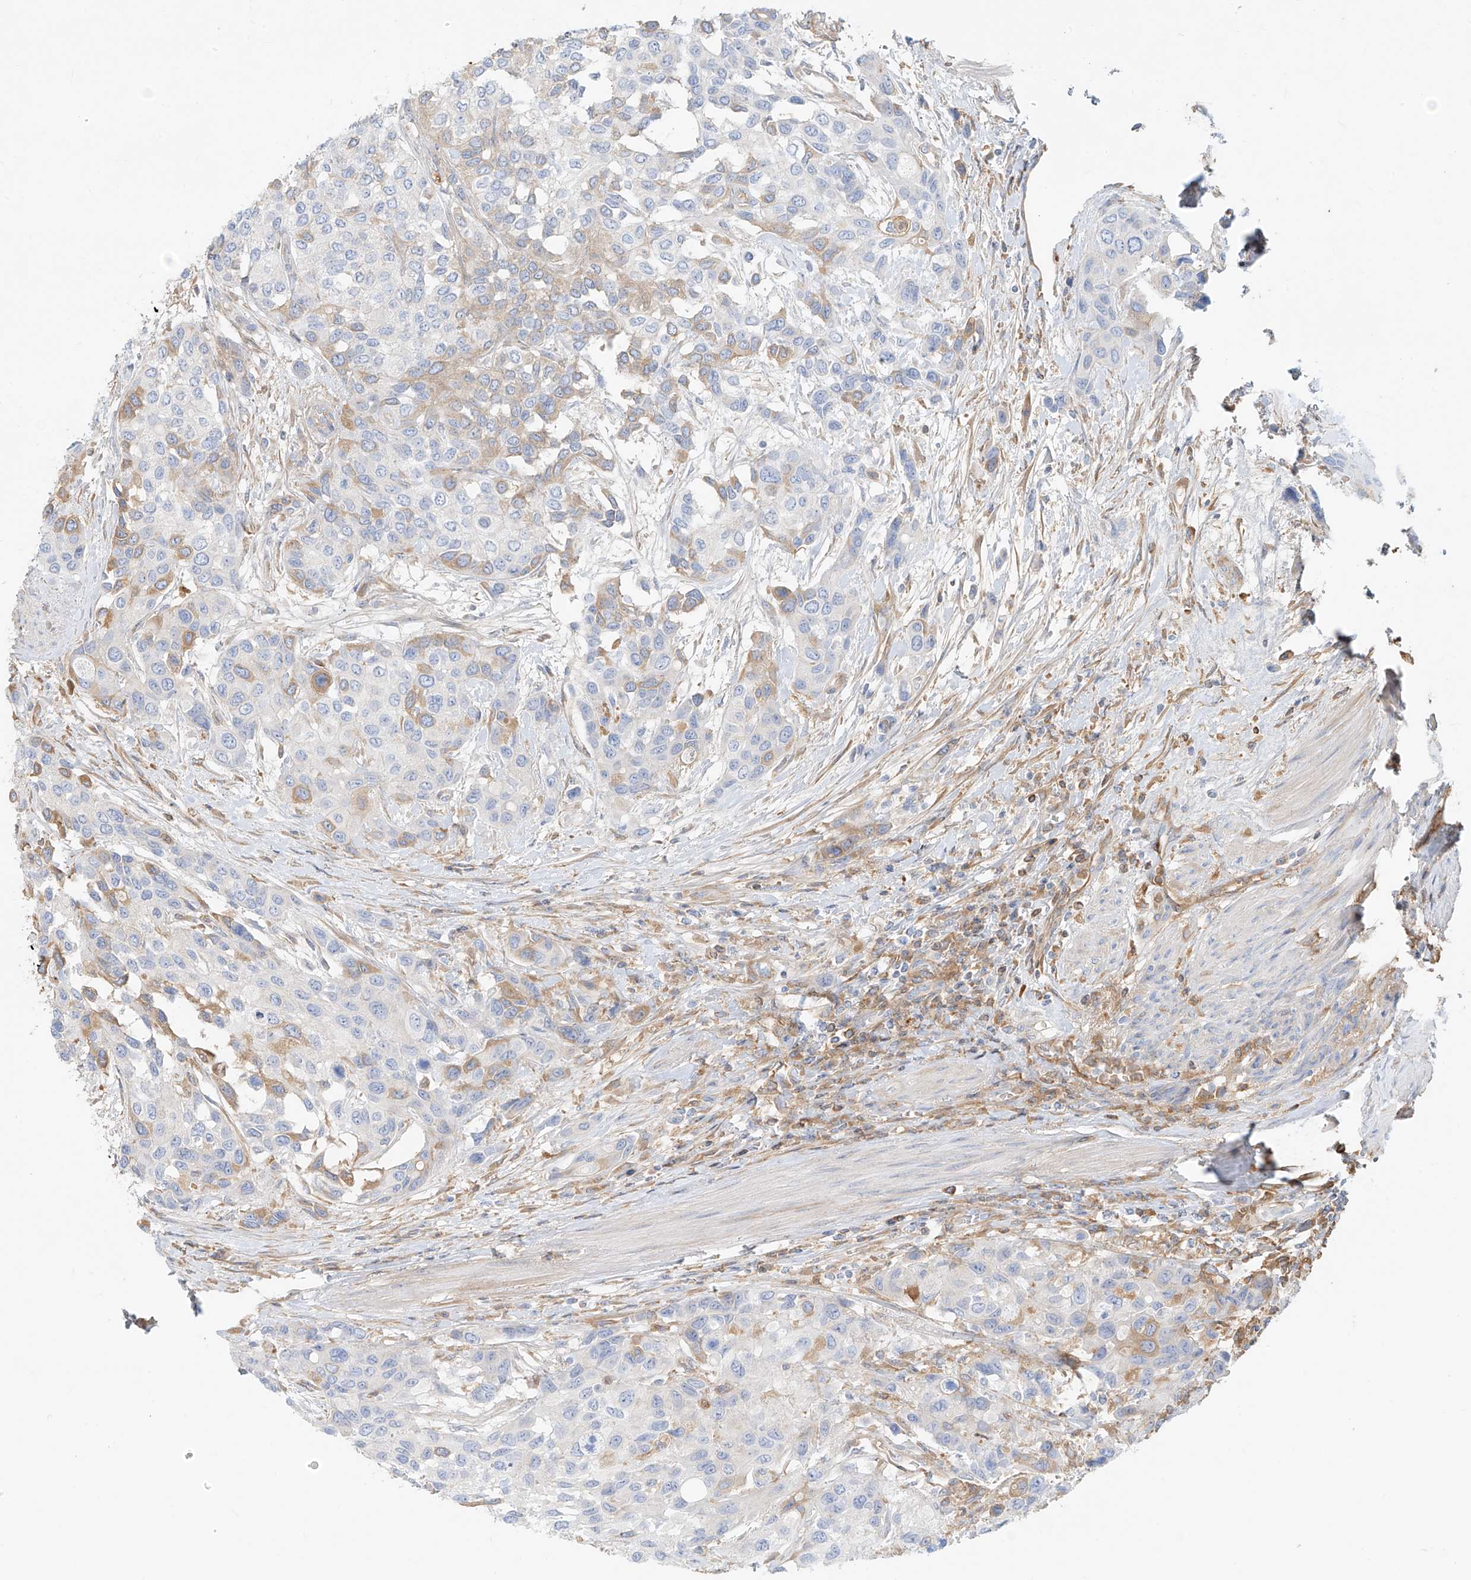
{"staining": {"intensity": "moderate", "quantity": "25%-75%", "location": "cytoplasmic/membranous"}, "tissue": "urothelial cancer", "cell_type": "Tumor cells", "image_type": "cancer", "snomed": [{"axis": "morphology", "description": "Normal tissue, NOS"}, {"axis": "morphology", "description": "Urothelial carcinoma, High grade"}, {"axis": "topography", "description": "Vascular tissue"}, {"axis": "topography", "description": "Urinary bladder"}], "caption": "Immunohistochemistry (DAB (3,3'-diaminobenzidine)) staining of human high-grade urothelial carcinoma exhibits moderate cytoplasmic/membranous protein positivity in about 25%-75% of tumor cells. (DAB IHC with brightfield microscopy, high magnification).", "gene": "OCSTAMP", "patient": {"sex": "female", "age": 56}}